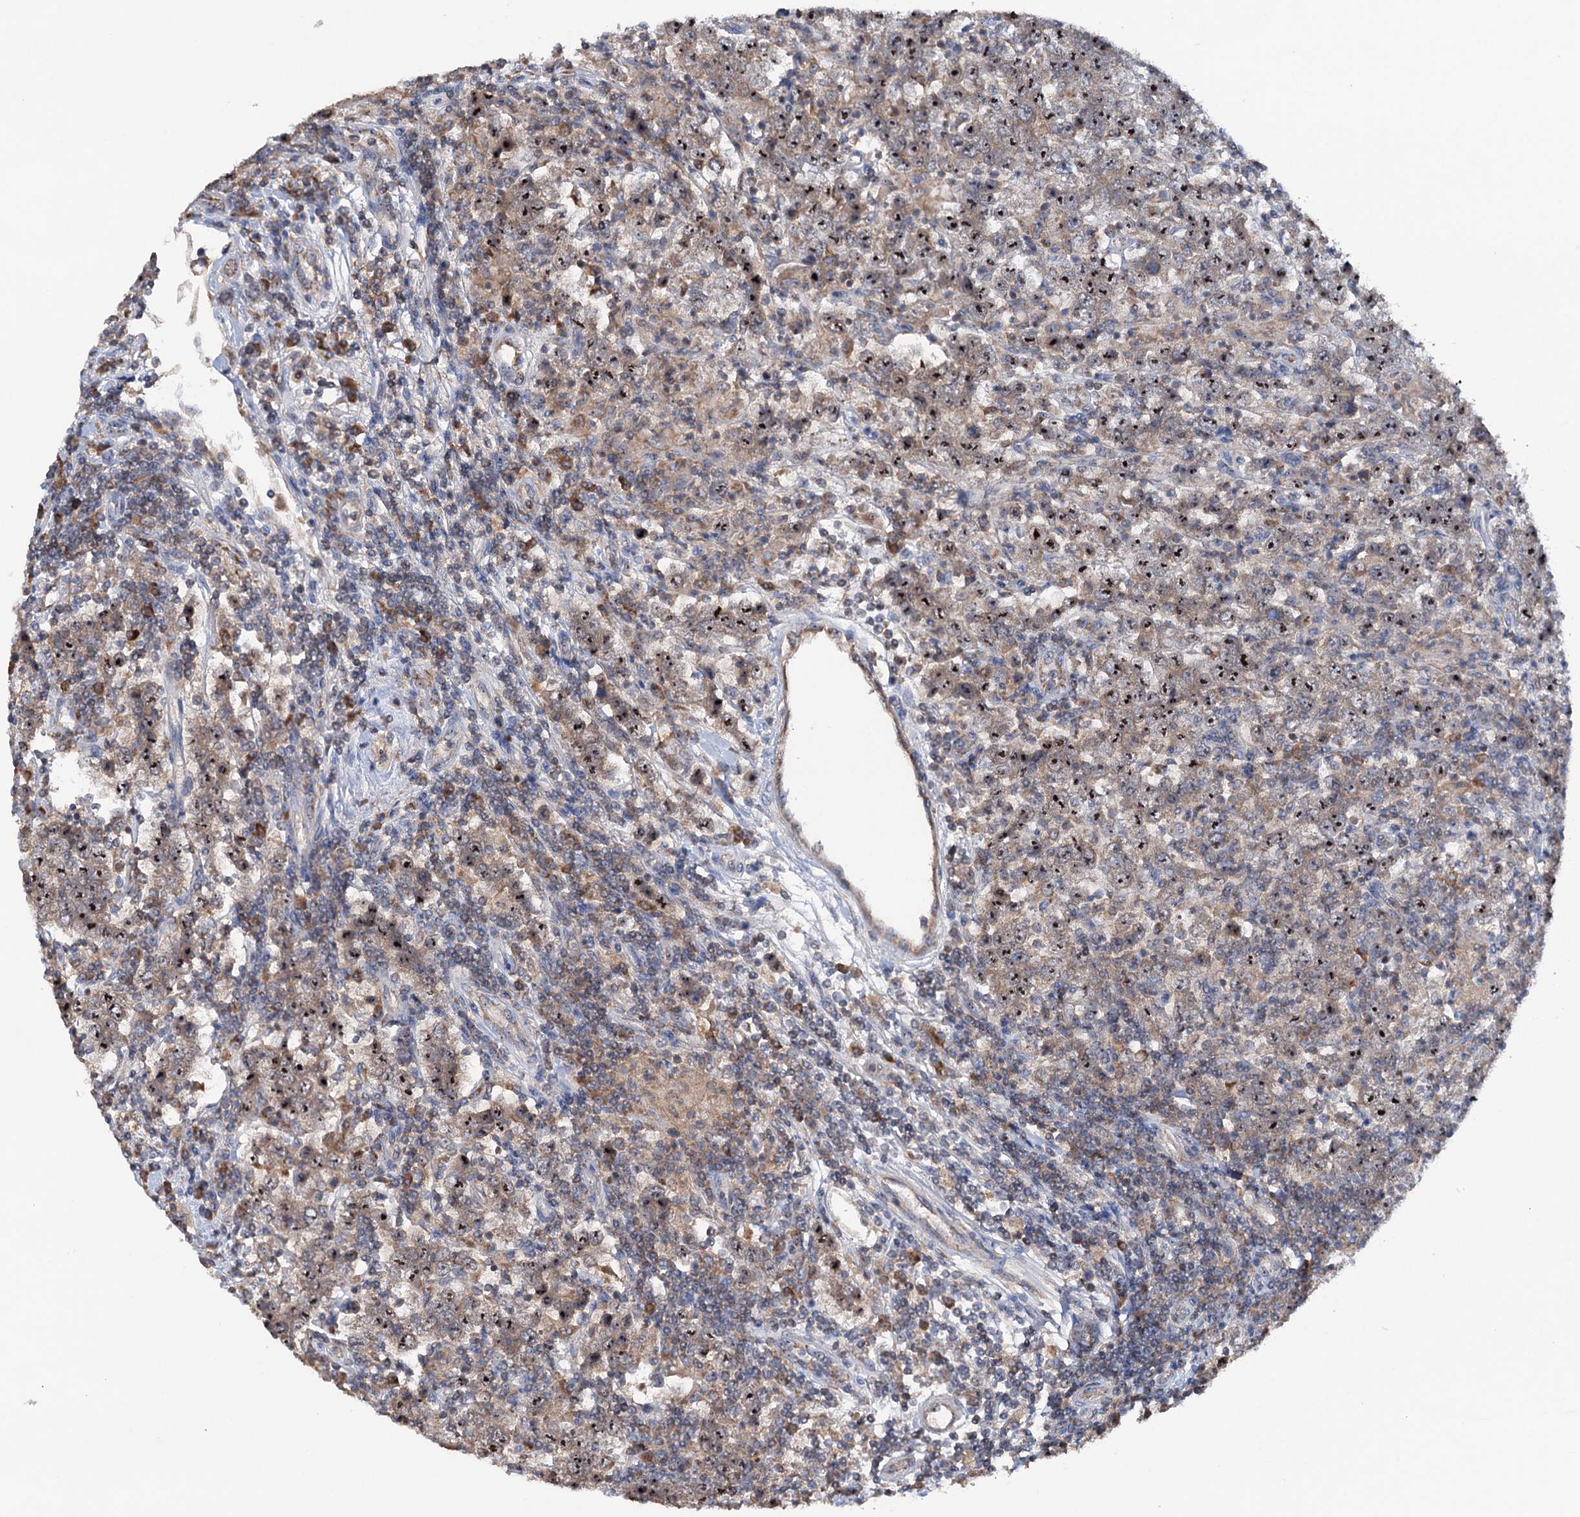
{"staining": {"intensity": "moderate", "quantity": ">75%", "location": "cytoplasmic/membranous,nuclear"}, "tissue": "testis cancer", "cell_type": "Tumor cells", "image_type": "cancer", "snomed": [{"axis": "morphology", "description": "Normal tissue, NOS"}, {"axis": "morphology", "description": "Urothelial carcinoma, High grade"}, {"axis": "morphology", "description": "Seminoma, NOS"}, {"axis": "morphology", "description": "Carcinoma, Embryonal, NOS"}, {"axis": "topography", "description": "Urinary bladder"}, {"axis": "topography", "description": "Testis"}], "caption": "High-power microscopy captured an immunohistochemistry micrograph of testis cancer (seminoma), revealing moderate cytoplasmic/membranous and nuclear expression in approximately >75% of tumor cells.", "gene": "HTR3B", "patient": {"sex": "male", "age": 41}}